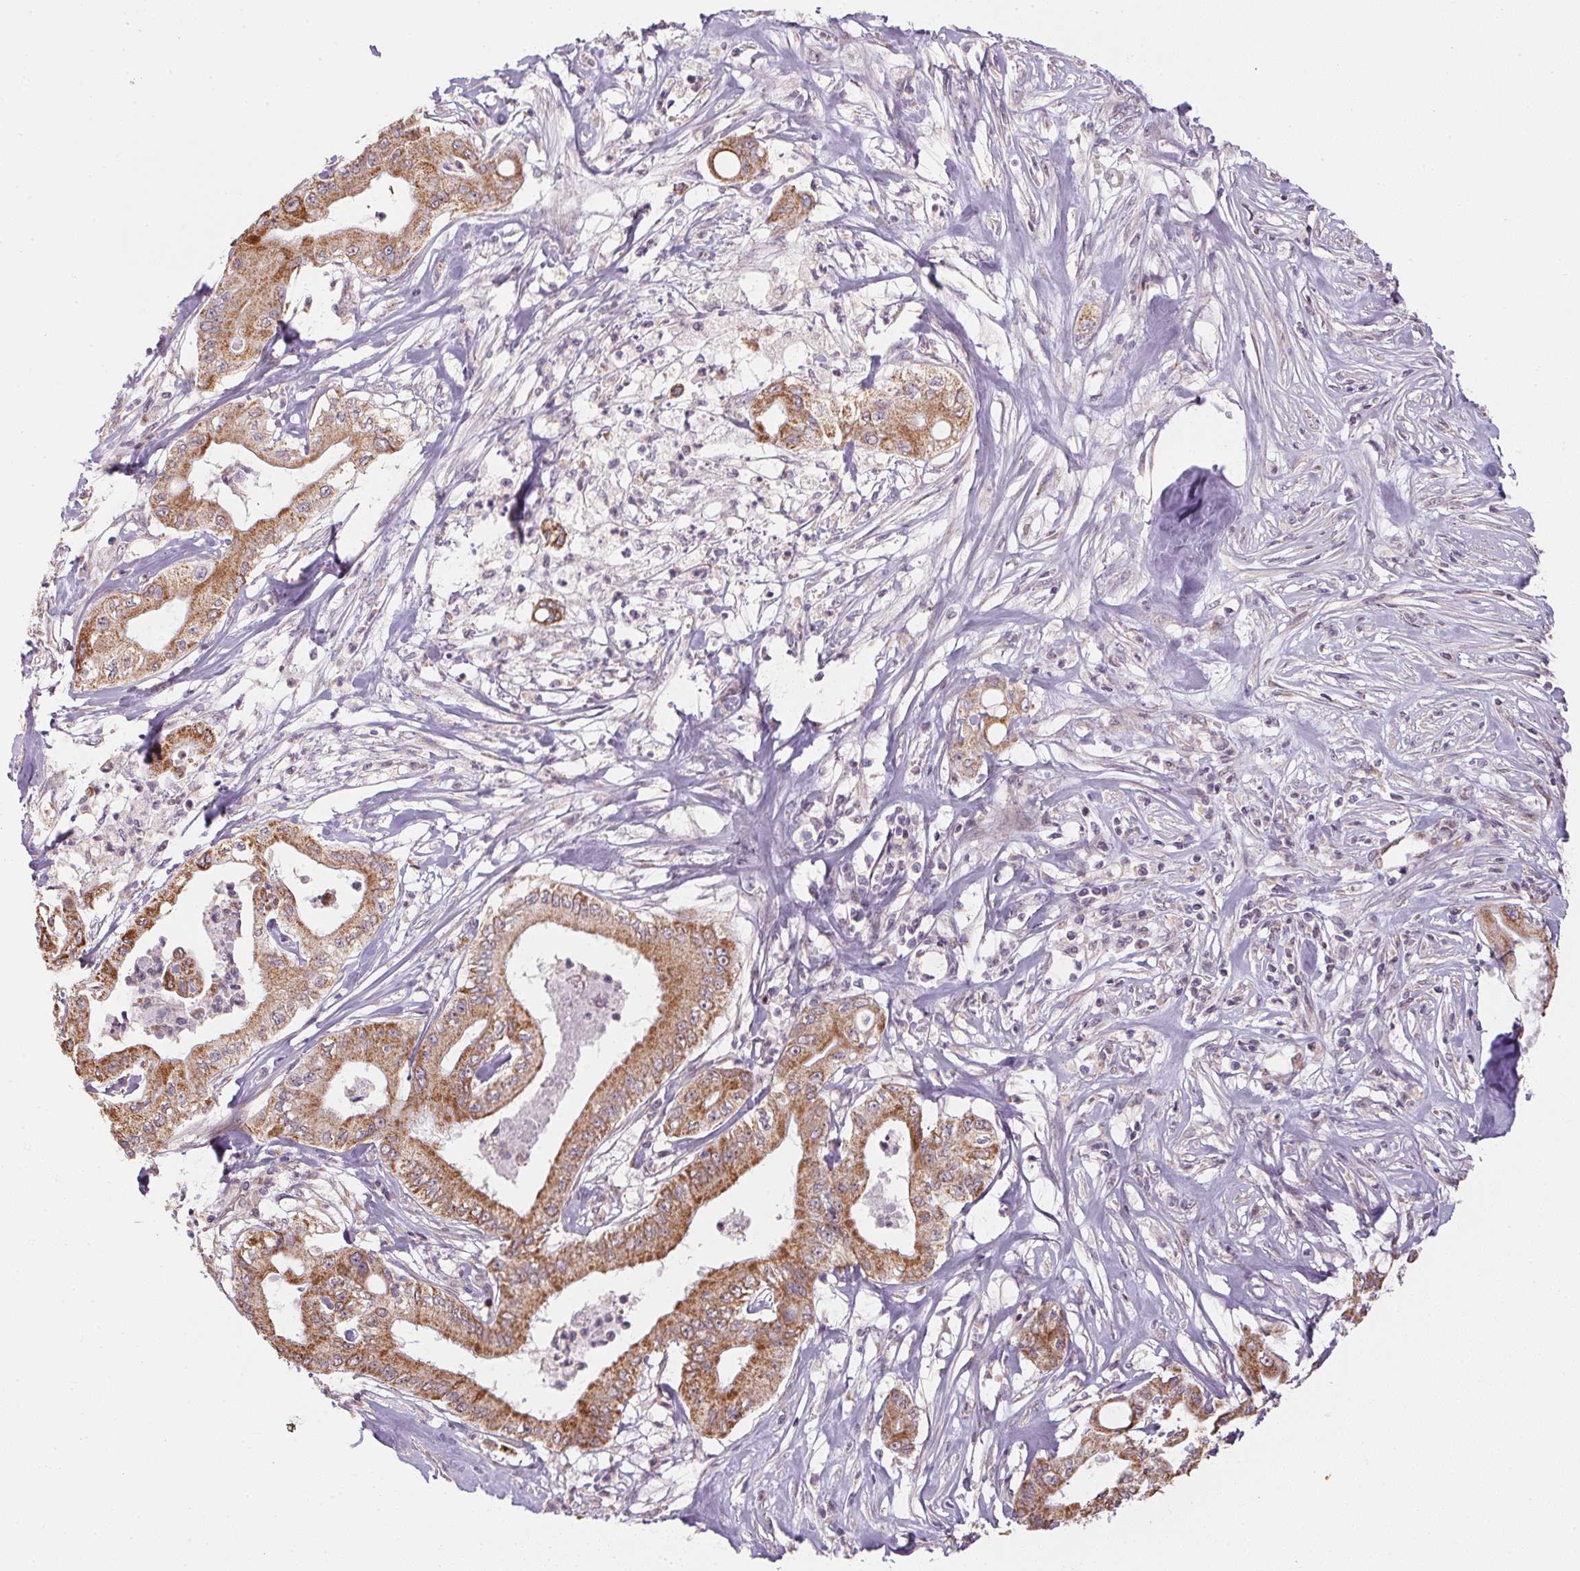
{"staining": {"intensity": "moderate", "quantity": ">75%", "location": "cytoplasmic/membranous"}, "tissue": "pancreatic cancer", "cell_type": "Tumor cells", "image_type": "cancer", "snomed": [{"axis": "morphology", "description": "Adenocarcinoma, NOS"}, {"axis": "topography", "description": "Pancreas"}], "caption": "Immunohistochemistry (IHC) of human pancreatic cancer shows medium levels of moderate cytoplasmic/membranous positivity in about >75% of tumor cells.", "gene": "SC5D", "patient": {"sex": "male", "age": 71}}